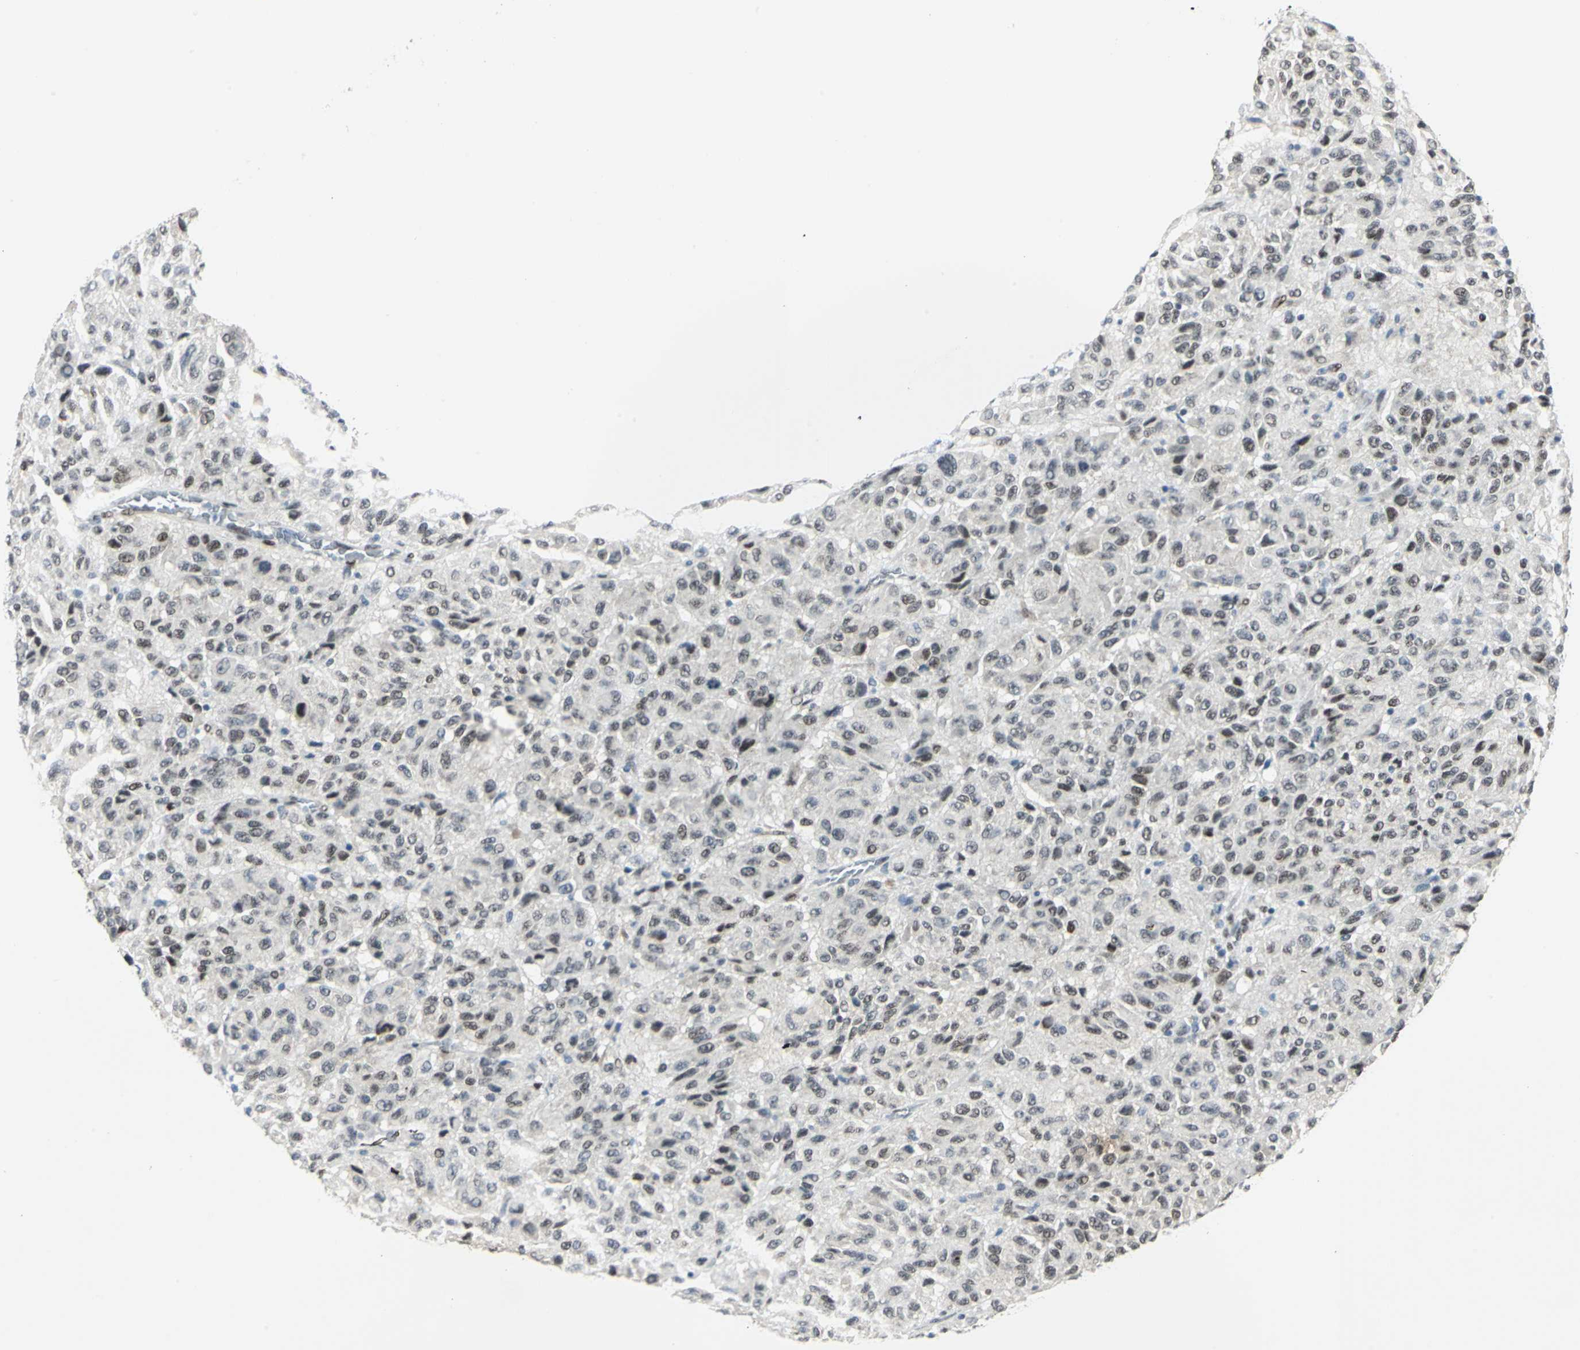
{"staining": {"intensity": "moderate", "quantity": ">75%", "location": "nuclear"}, "tissue": "melanoma", "cell_type": "Tumor cells", "image_type": "cancer", "snomed": [{"axis": "morphology", "description": "Malignant melanoma, Metastatic site"}, {"axis": "topography", "description": "Lung"}], "caption": "DAB immunohistochemical staining of human malignant melanoma (metastatic site) displays moderate nuclear protein expression in approximately >75% of tumor cells.", "gene": "MEIS2", "patient": {"sex": "male", "age": 64}}